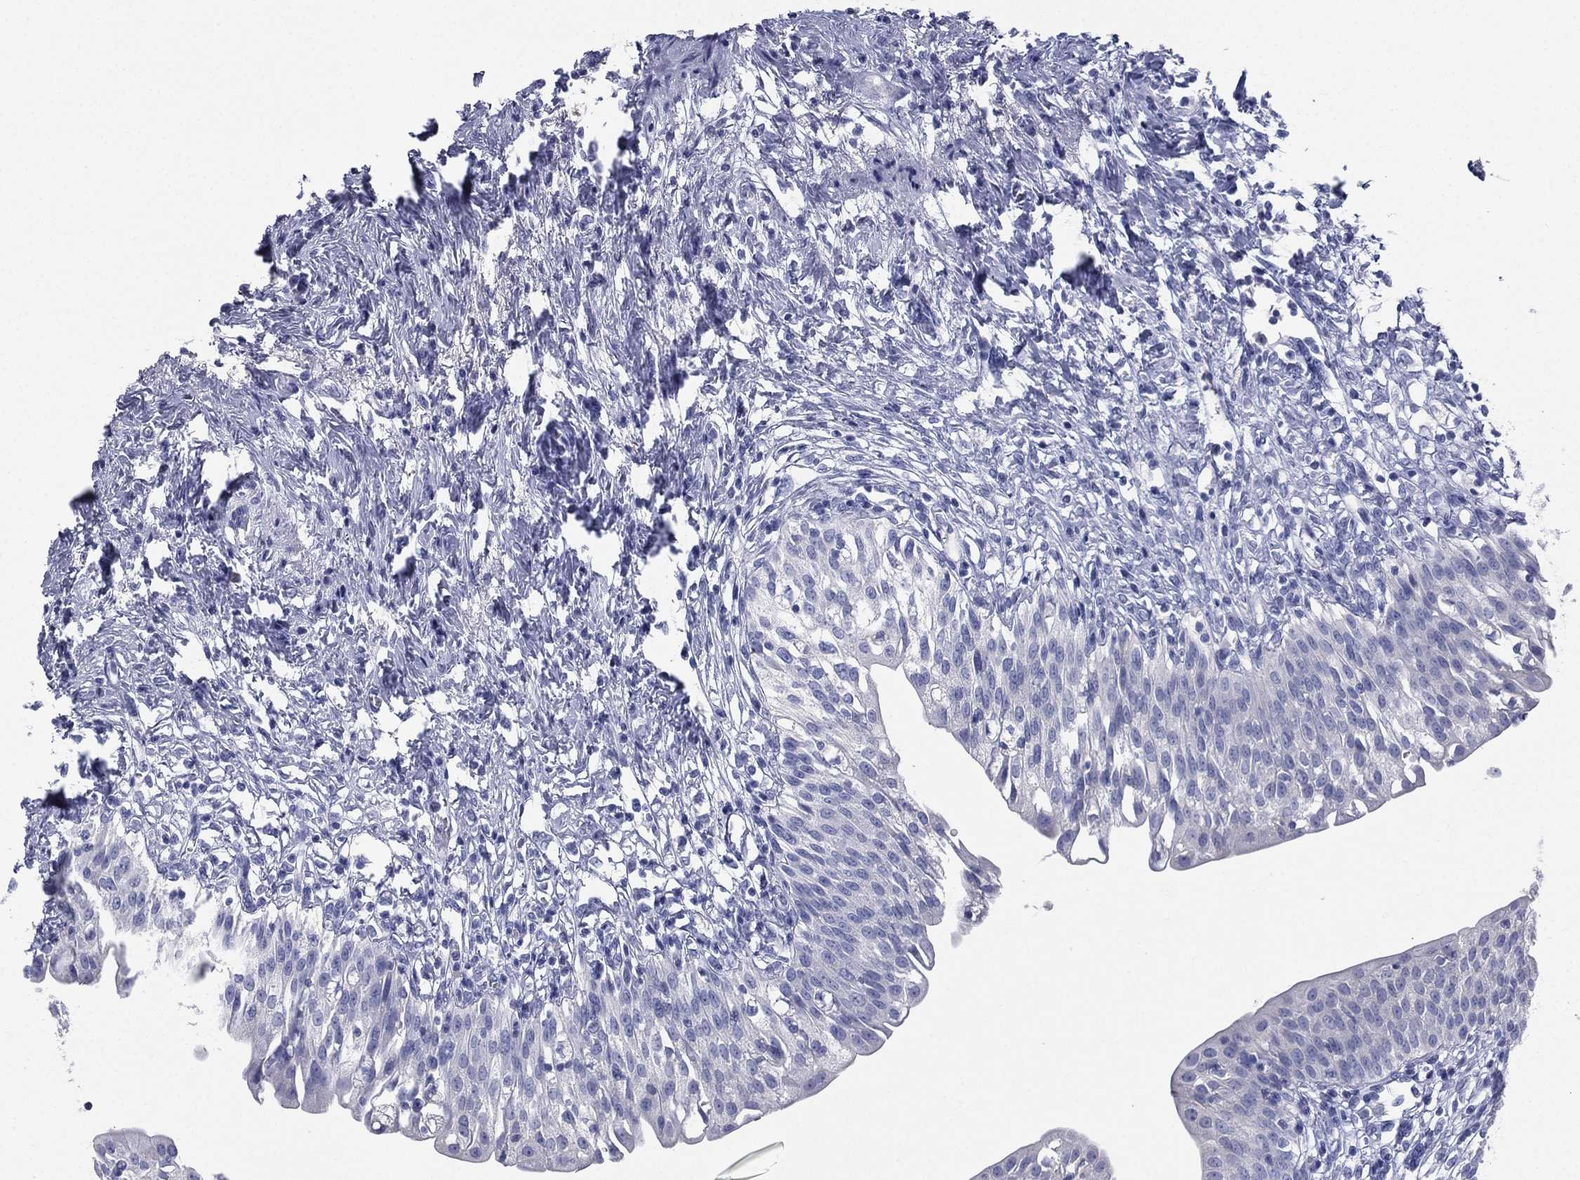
{"staining": {"intensity": "negative", "quantity": "none", "location": "none"}, "tissue": "urinary bladder", "cell_type": "Urothelial cells", "image_type": "normal", "snomed": [{"axis": "morphology", "description": "Normal tissue, NOS"}, {"axis": "topography", "description": "Urinary bladder"}], "caption": "A histopathology image of urinary bladder stained for a protein demonstrates no brown staining in urothelial cells. (Brightfield microscopy of DAB IHC at high magnification).", "gene": "FCER2", "patient": {"sex": "male", "age": 76}}